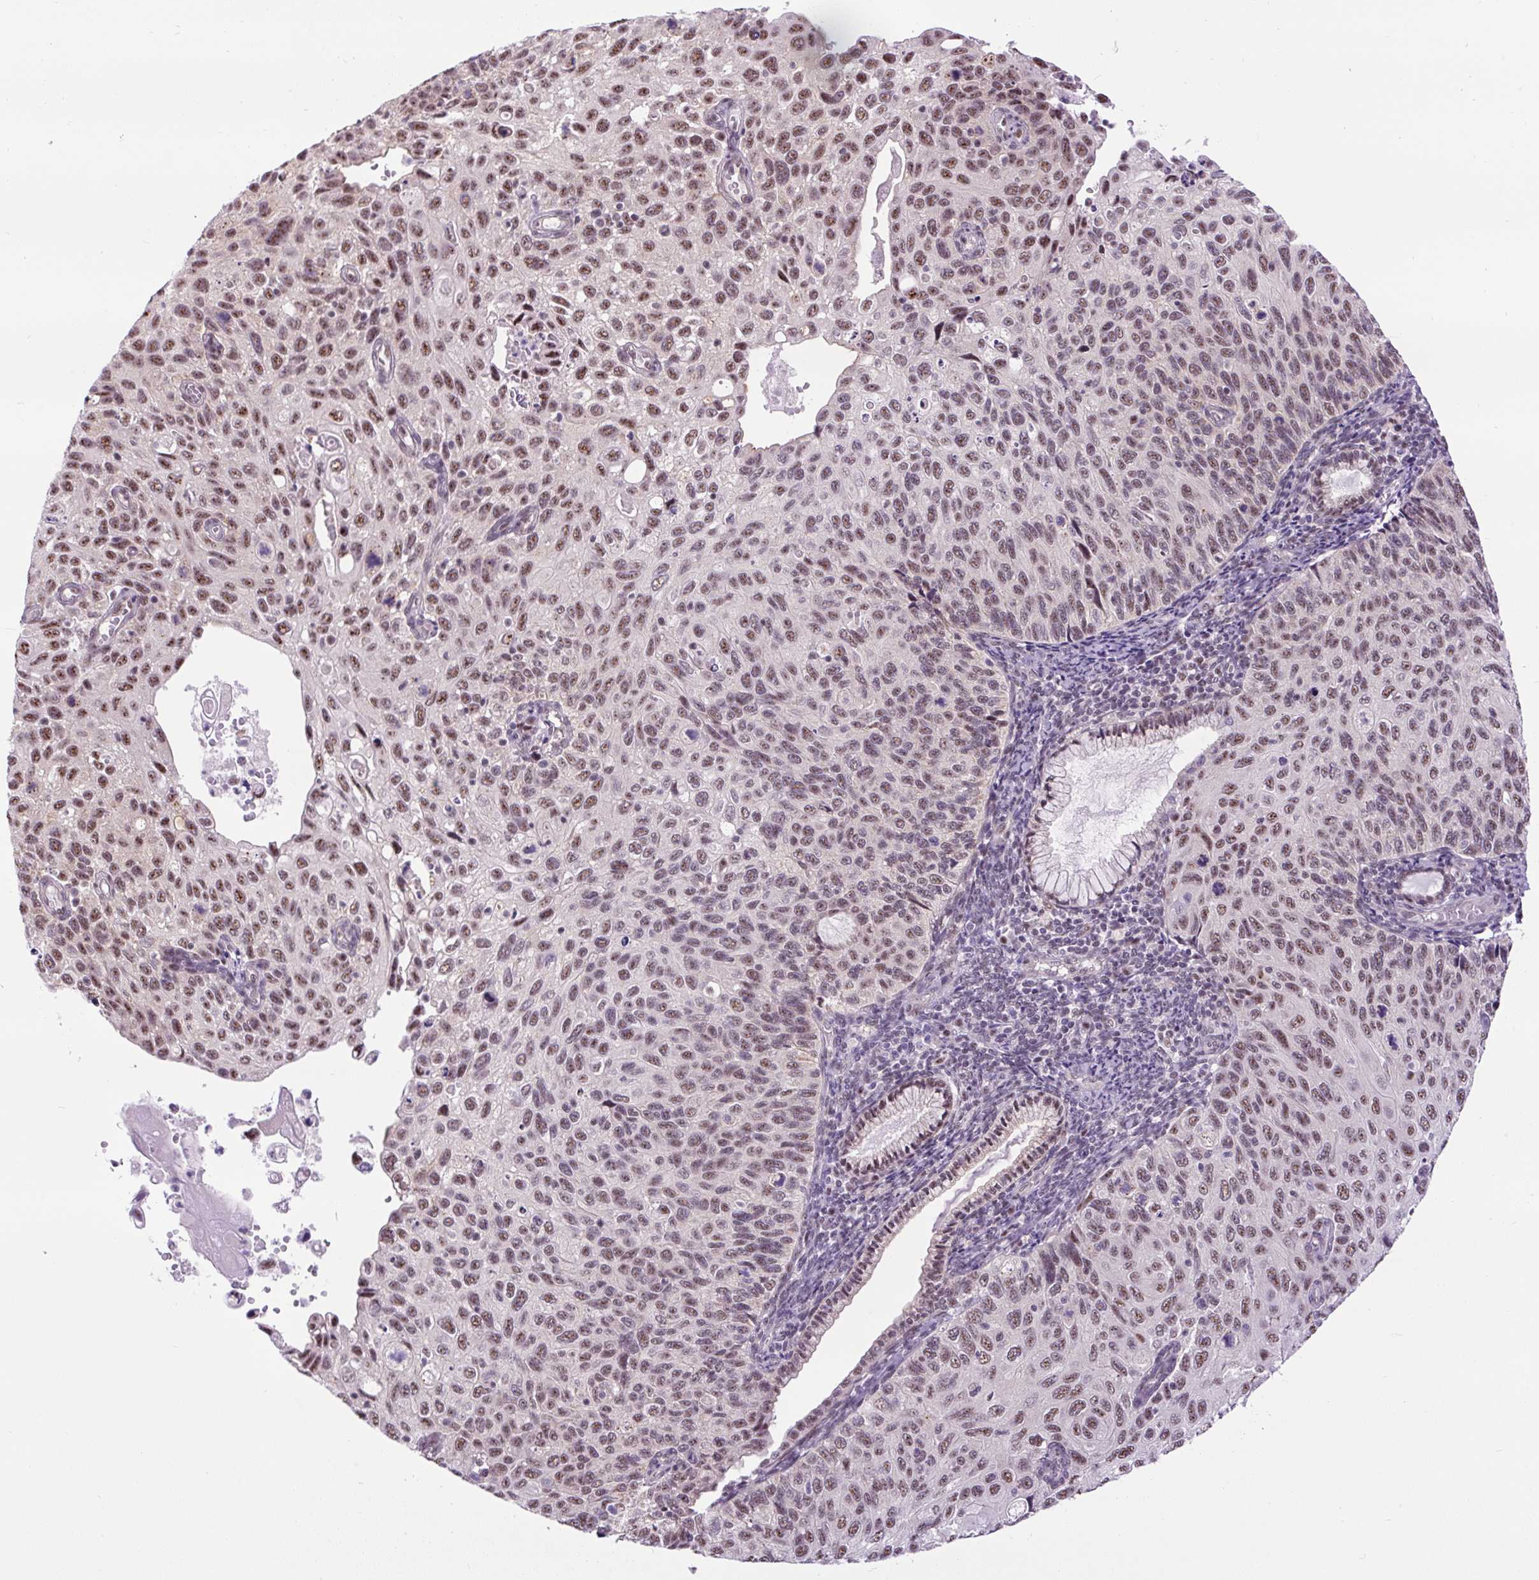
{"staining": {"intensity": "moderate", "quantity": ">75%", "location": "nuclear"}, "tissue": "cervical cancer", "cell_type": "Tumor cells", "image_type": "cancer", "snomed": [{"axis": "morphology", "description": "Squamous cell carcinoma, NOS"}, {"axis": "topography", "description": "Cervix"}], "caption": "Protein staining demonstrates moderate nuclear staining in about >75% of tumor cells in cervical cancer.", "gene": "SMC5", "patient": {"sex": "female", "age": 70}}